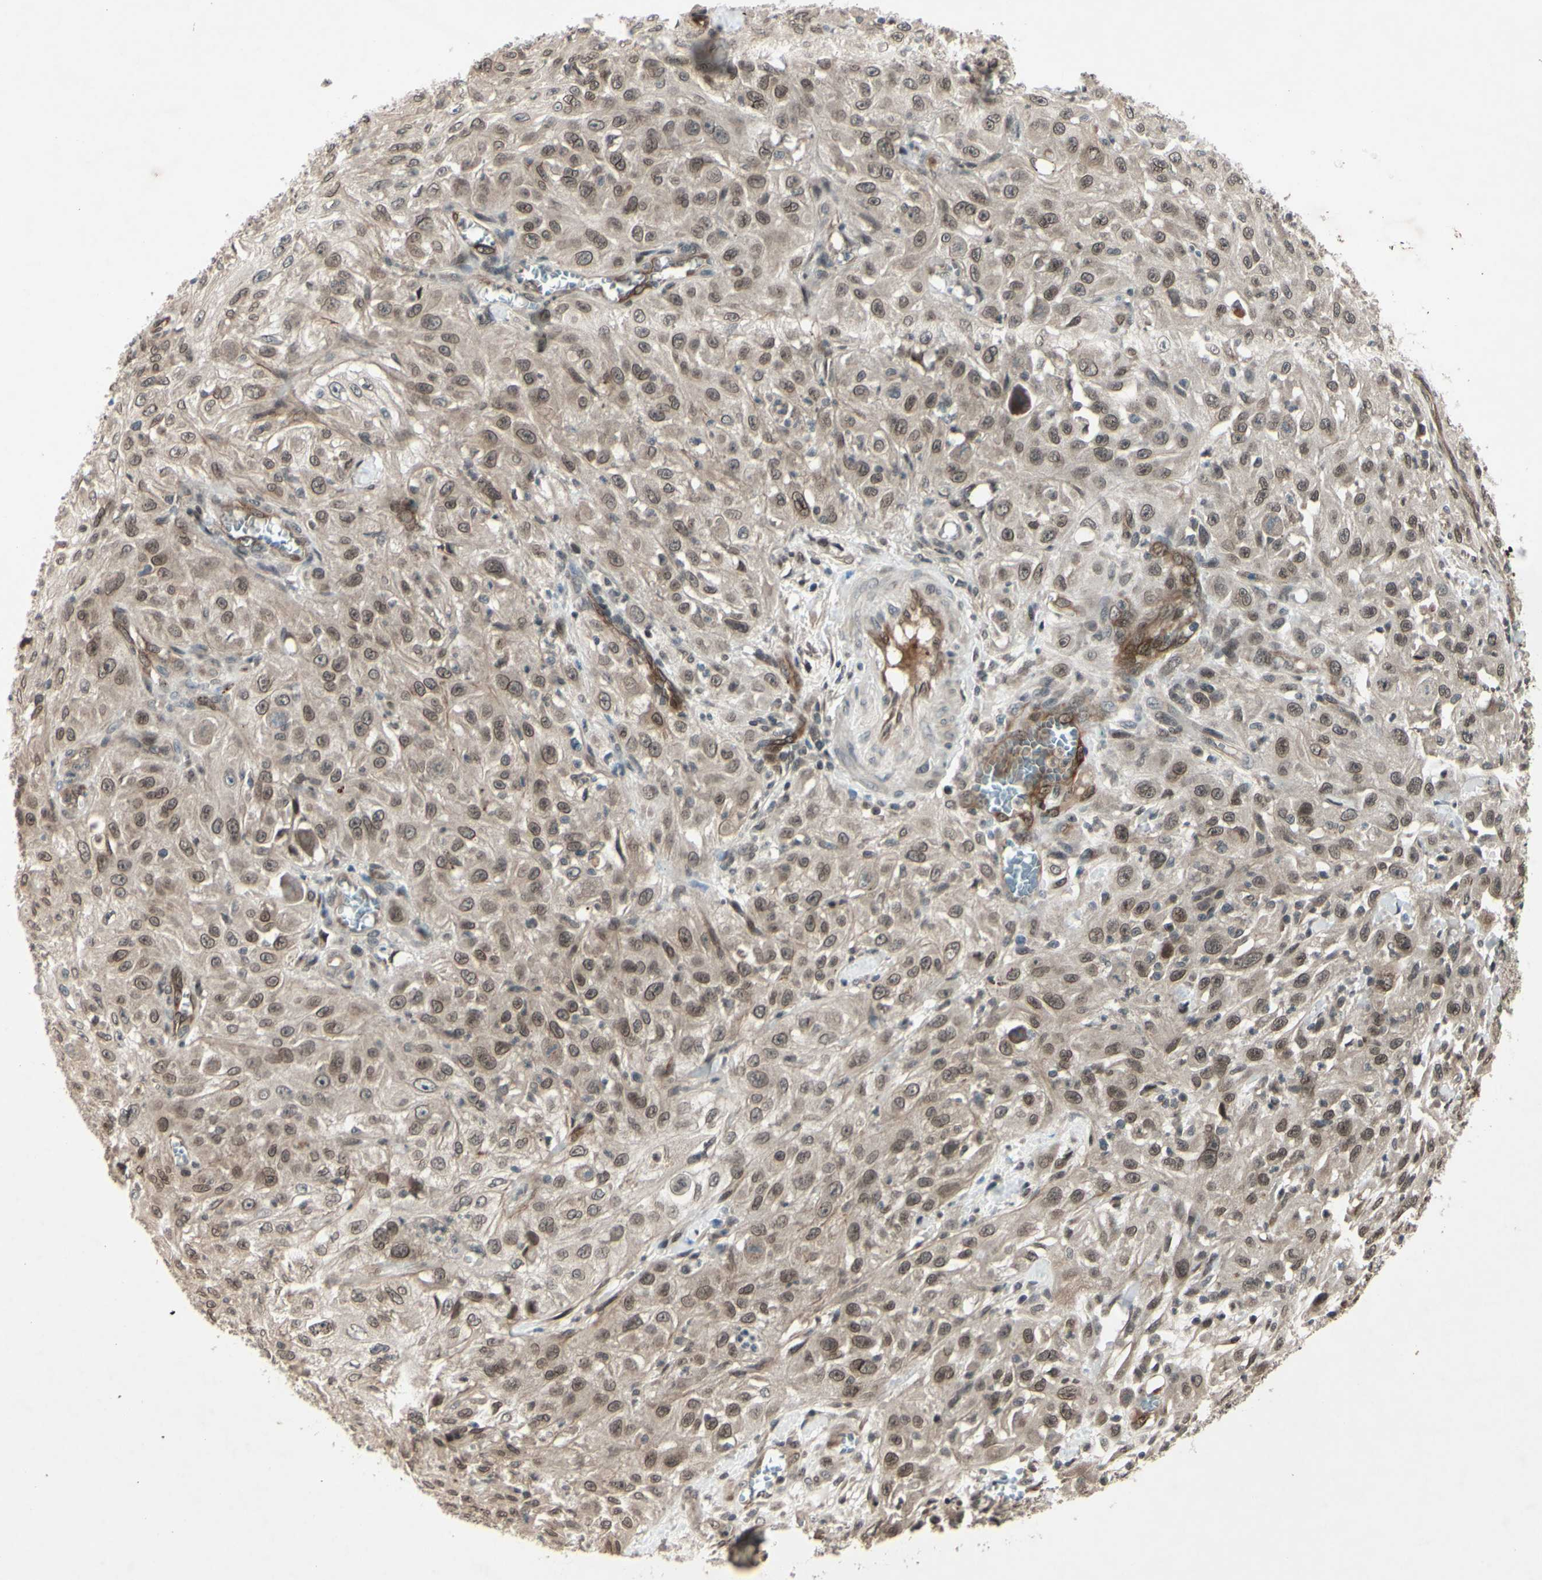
{"staining": {"intensity": "weak", "quantity": ">75%", "location": "cytoplasmic/membranous,nuclear"}, "tissue": "skin cancer", "cell_type": "Tumor cells", "image_type": "cancer", "snomed": [{"axis": "morphology", "description": "Squamous cell carcinoma, NOS"}, {"axis": "morphology", "description": "Squamous cell carcinoma, metastatic, NOS"}, {"axis": "topography", "description": "Skin"}, {"axis": "topography", "description": "Lymph node"}], "caption": "An image showing weak cytoplasmic/membranous and nuclear staining in approximately >75% of tumor cells in skin metastatic squamous cell carcinoma, as visualized by brown immunohistochemical staining.", "gene": "MLF2", "patient": {"sex": "male", "age": 75}}